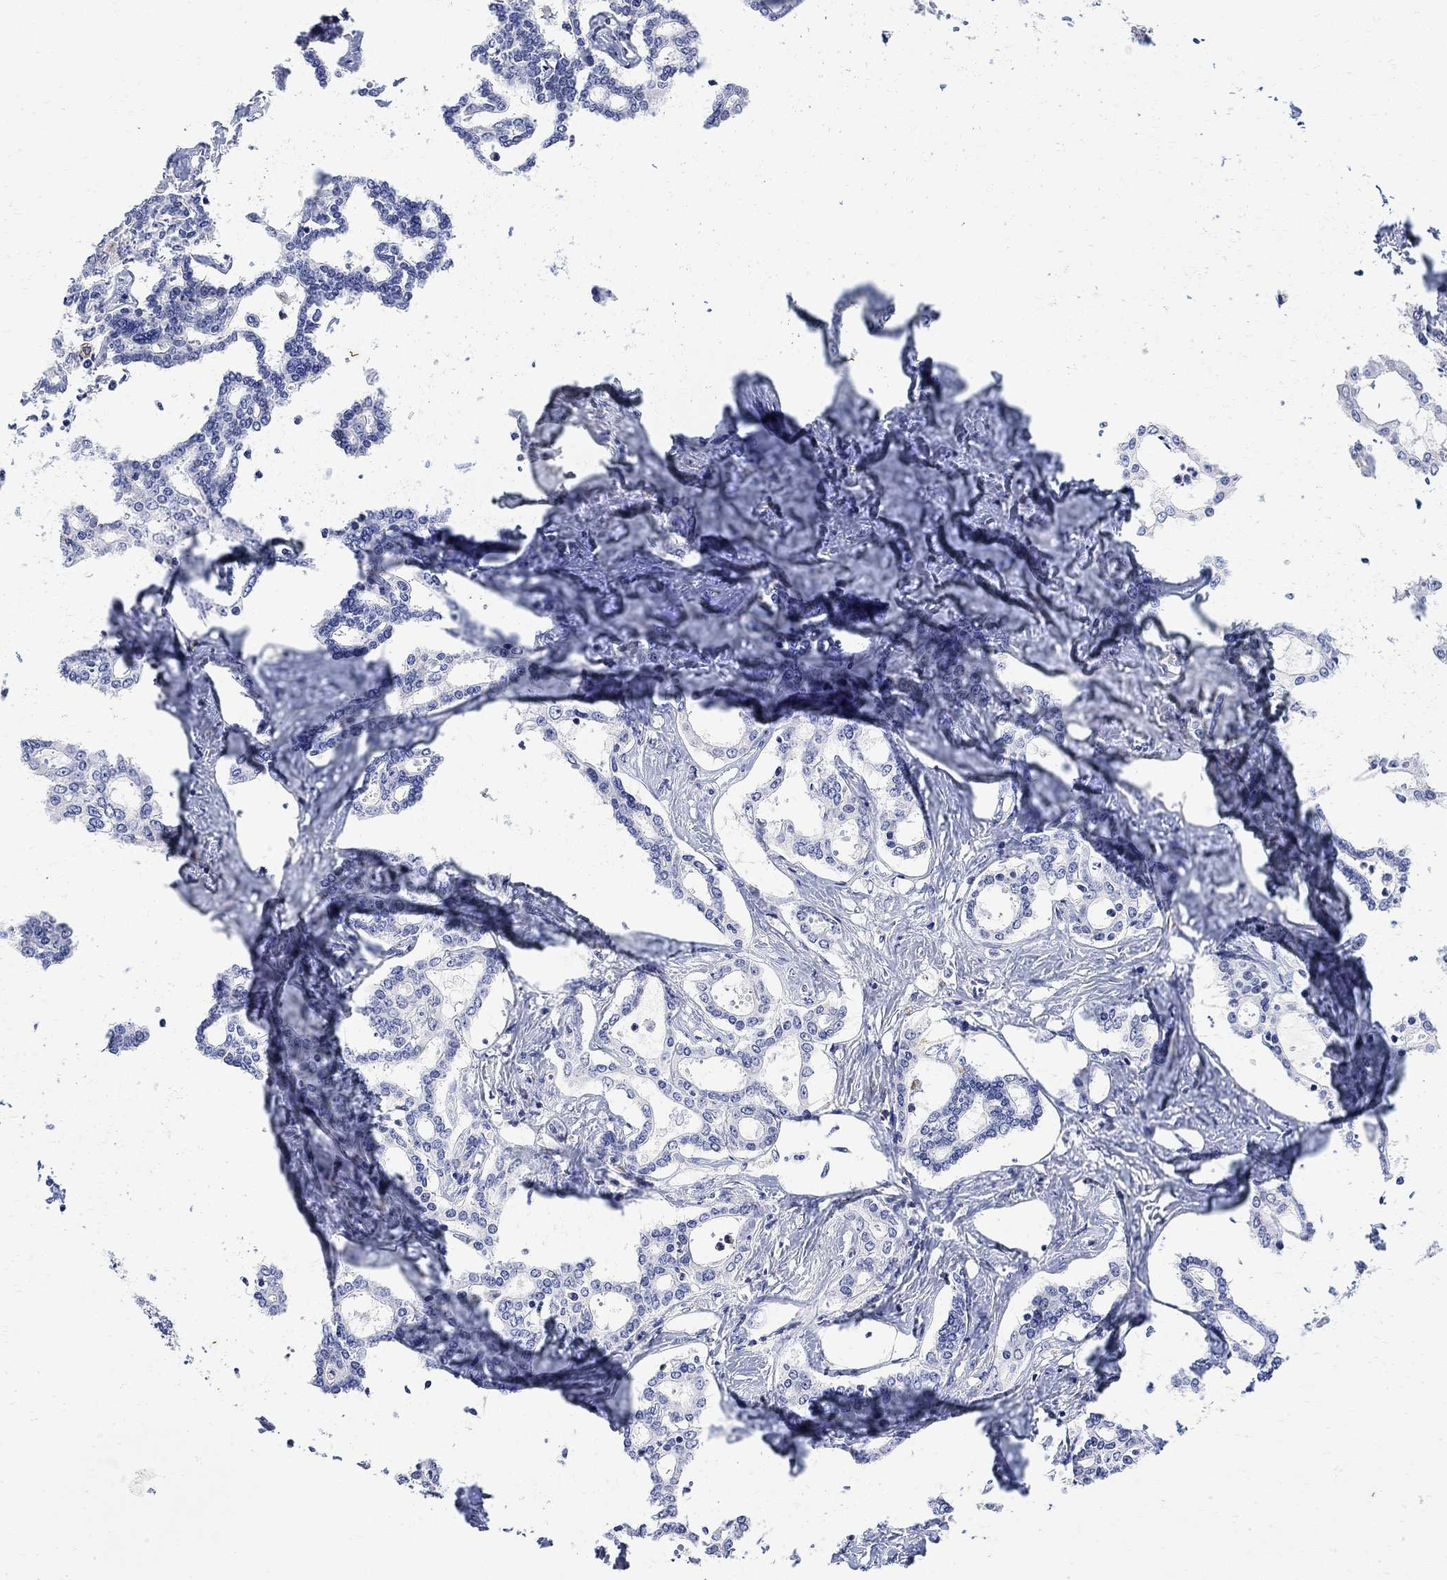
{"staining": {"intensity": "negative", "quantity": "none", "location": "none"}, "tissue": "liver cancer", "cell_type": "Tumor cells", "image_type": "cancer", "snomed": [{"axis": "morphology", "description": "Cholangiocarcinoma"}, {"axis": "topography", "description": "Liver"}], "caption": "Immunohistochemistry of human liver cancer (cholangiocarcinoma) displays no expression in tumor cells.", "gene": "FNDC5", "patient": {"sex": "female", "age": 47}}